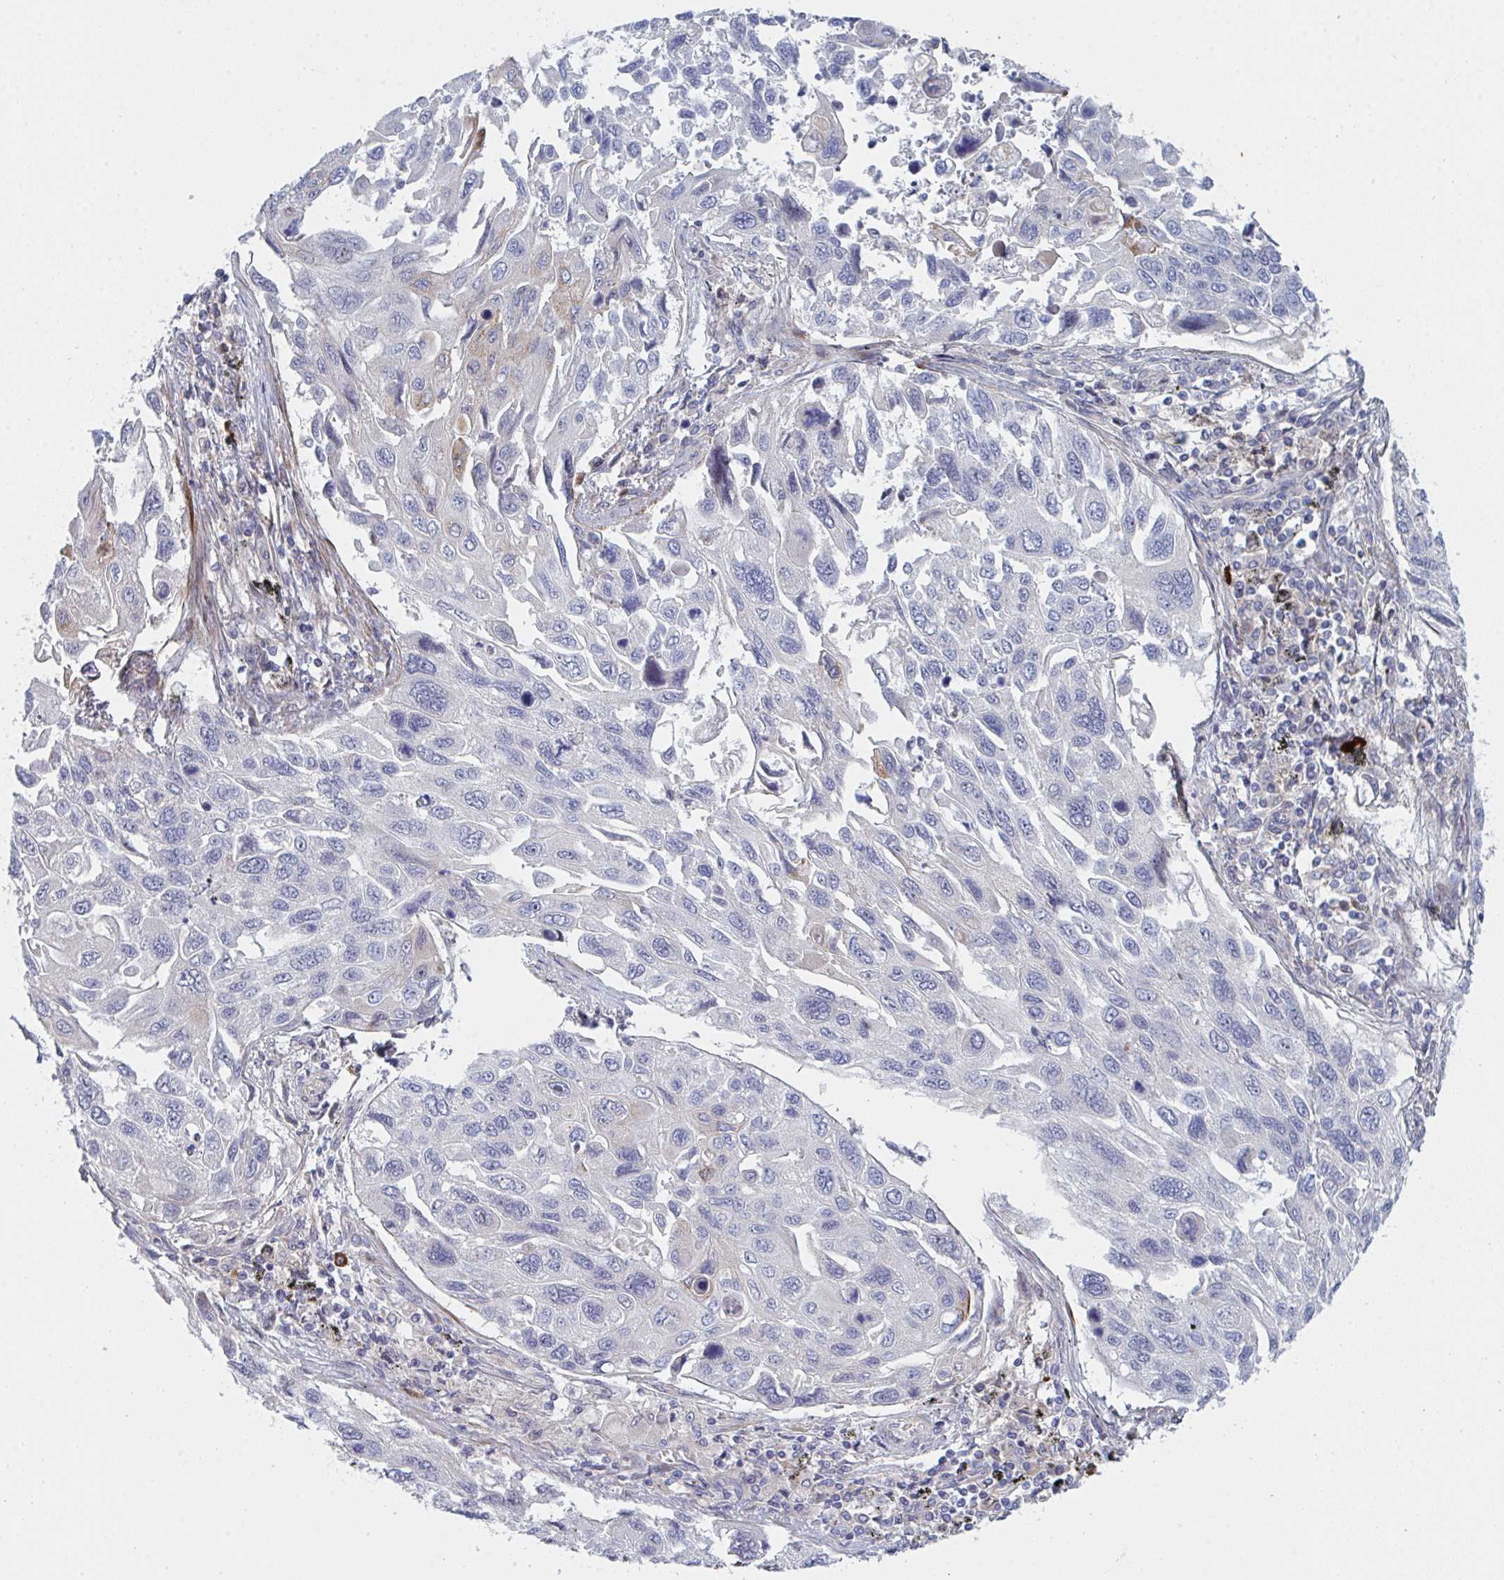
{"staining": {"intensity": "negative", "quantity": "none", "location": "none"}, "tissue": "lung cancer", "cell_type": "Tumor cells", "image_type": "cancer", "snomed": [{"axis": "morphology", "description": "Squamous cell carcinoma, NOS"}, {"axis": "topography", "description": "Lung"}], "caption": "Image shows no significant protein positivity in tumor cells of squamous cell carcinoma (lung). Nuclei are stained in blue.", "gene": "TNFSF4", "patient": {"sex": "male", "age": 62}}